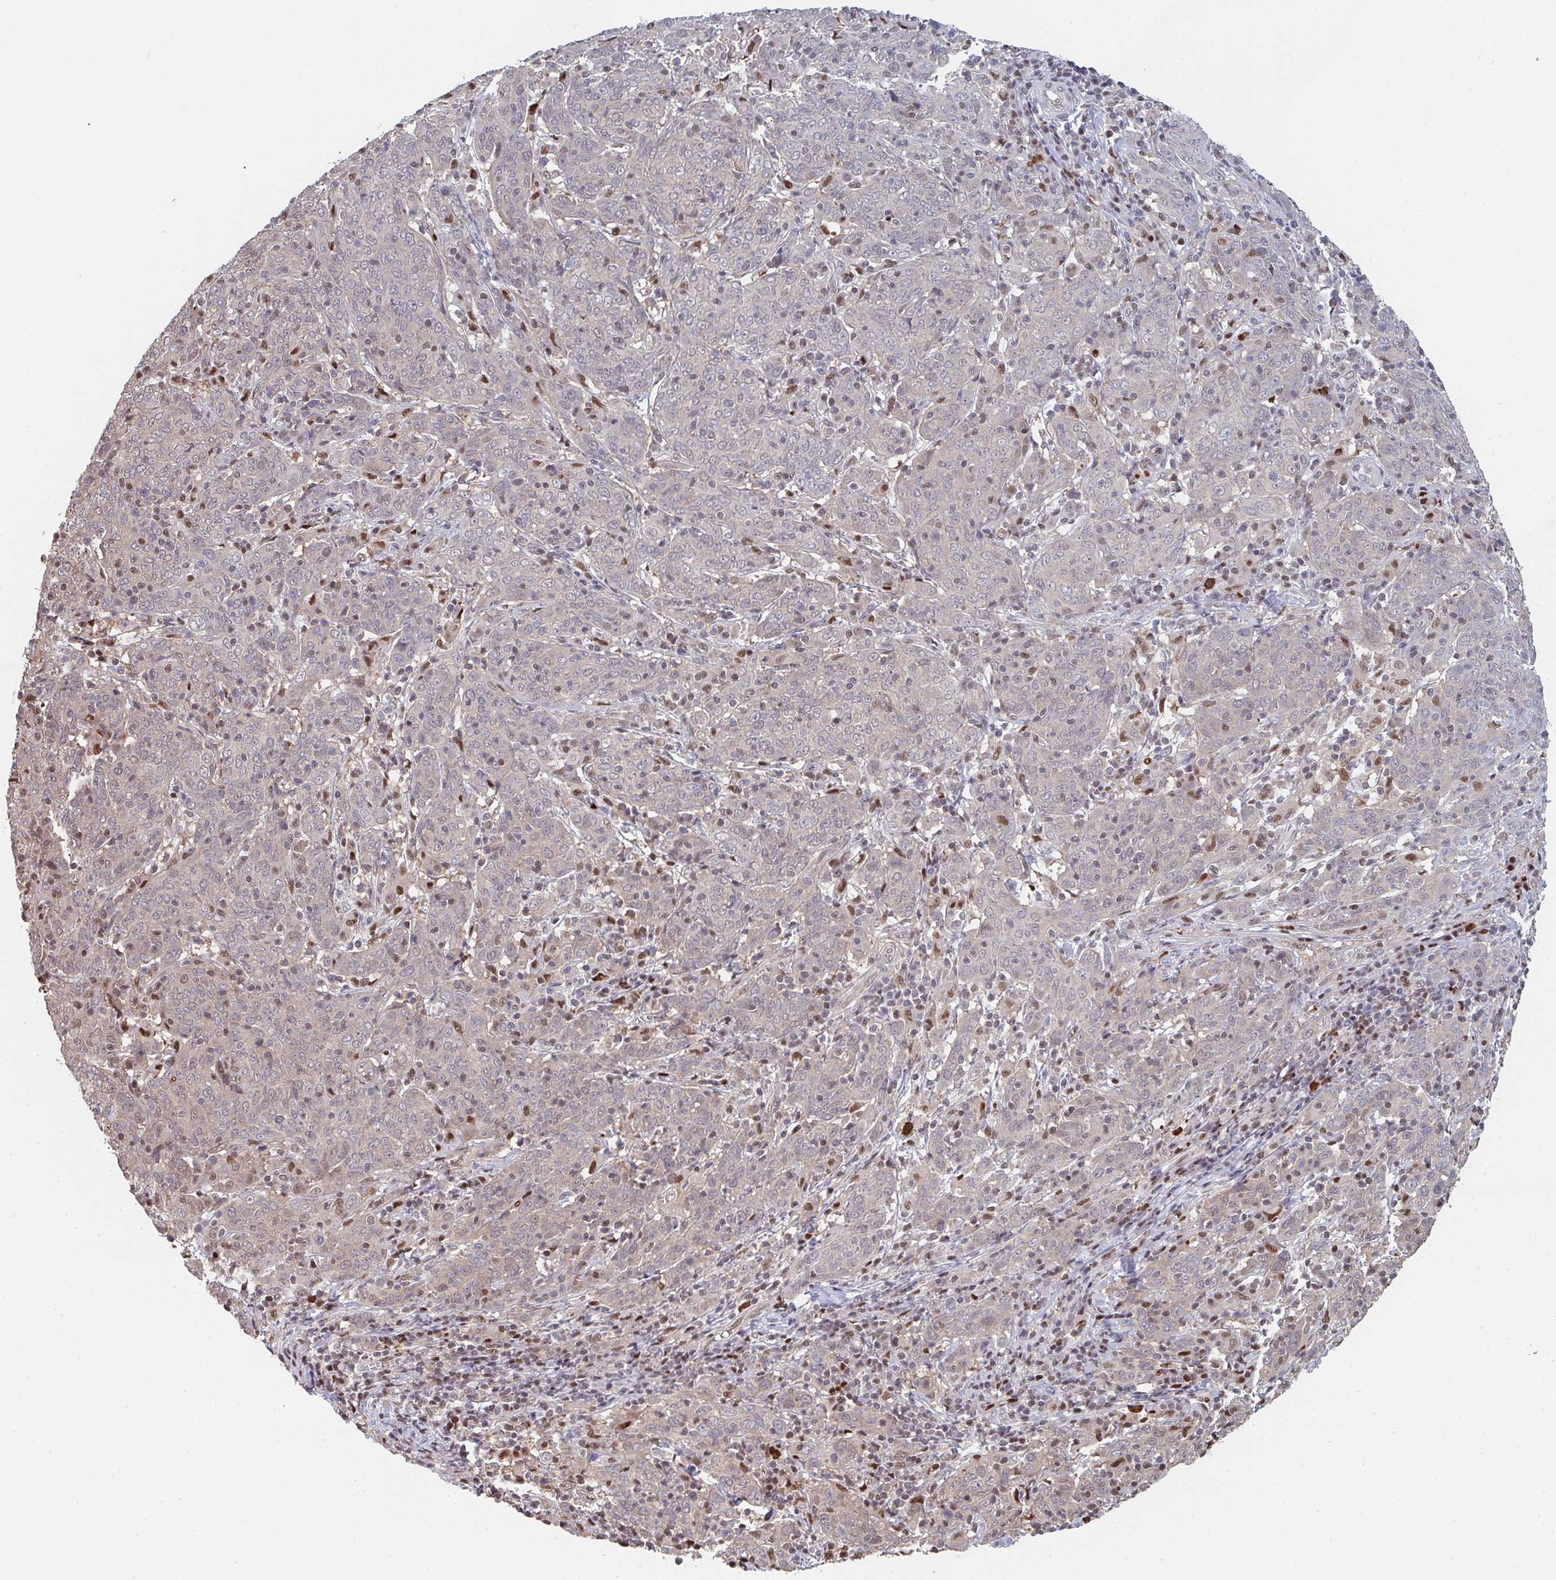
{"staining": {"intensity": "negative", "quantity": "none", "location": "none"}, "tissue": "cervical cancer", "cell_type": "Tumor cells", "image_type": "cancer", "snomed": [{"axis": "morphology", "description": "Squamous cell carcinoma, NOS"}, {"axis": "topography", "description": "Cervix"}], "caption": "An immunohistochemistry (IHC) photomicrograph of cervical cancer (squamous cell carcinoma) is shown. There is no staining in tumor cells of cervical cancer (squamous cell carcinoma).", "gene": "ACD", "patient": {"sex": "female", "age": 67}}